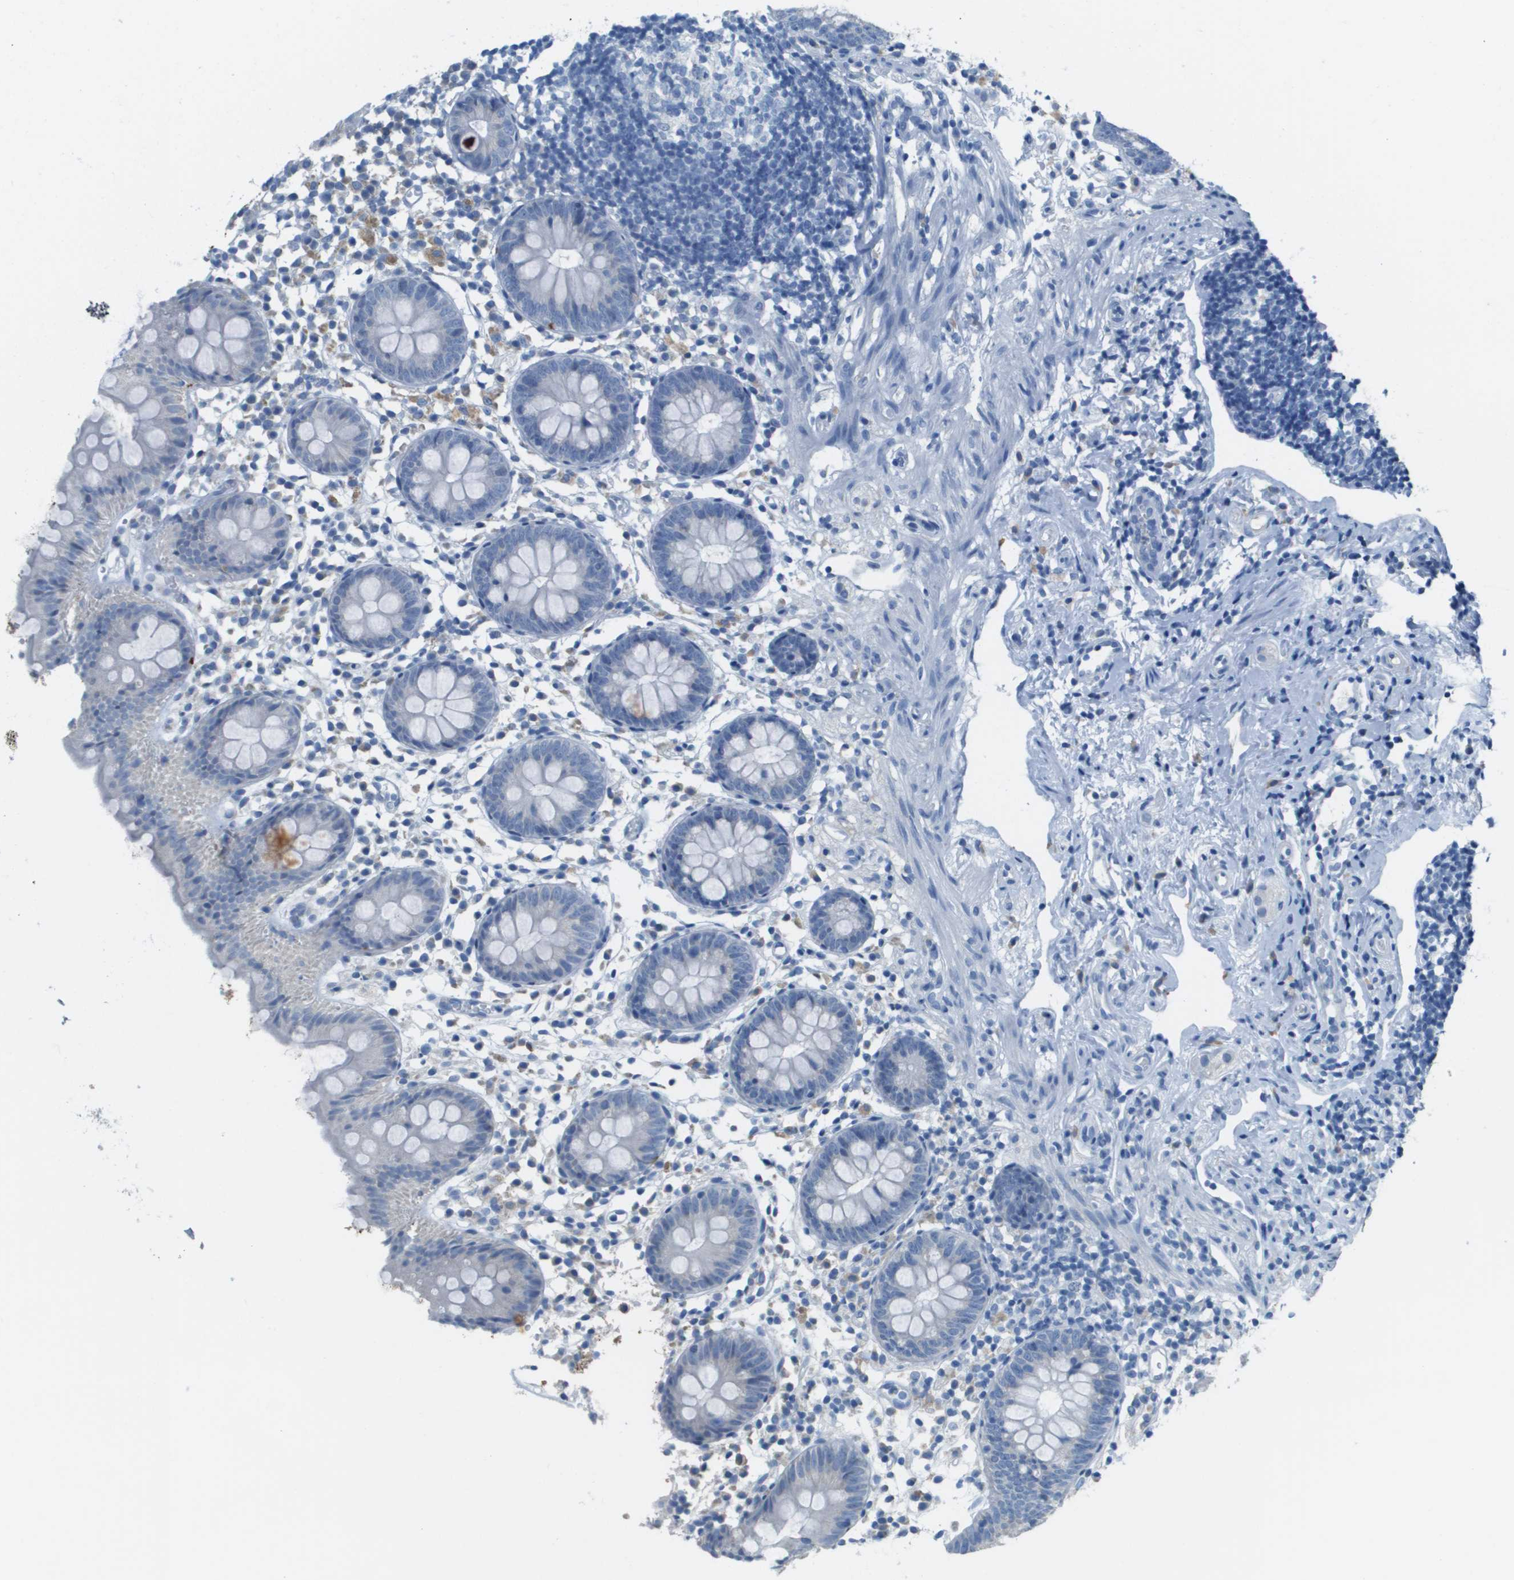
{"staining": {"intensity": "negative", "quantity": "none", "location": "none"}, "tissue": "appendix", "cell_type": "Glandular cells", "image_type": "normal", "snomed": [{"axis": "morphology", "description": "Normal tissue, NOS"}, {"axis": "topography", "description": "Appendix"}], "caption": "High magnification brightfield microscopy of benign appendix stained with DAB (3,3'-diaminobenzidine) (brown) and counterstained with hematoxylin (blue): glandular cells show no significant expression. (DAB IHC with hematoxylin counter stain).", "gene": "PTGDR2", "patient": {"sex": "female", "age": 20}}